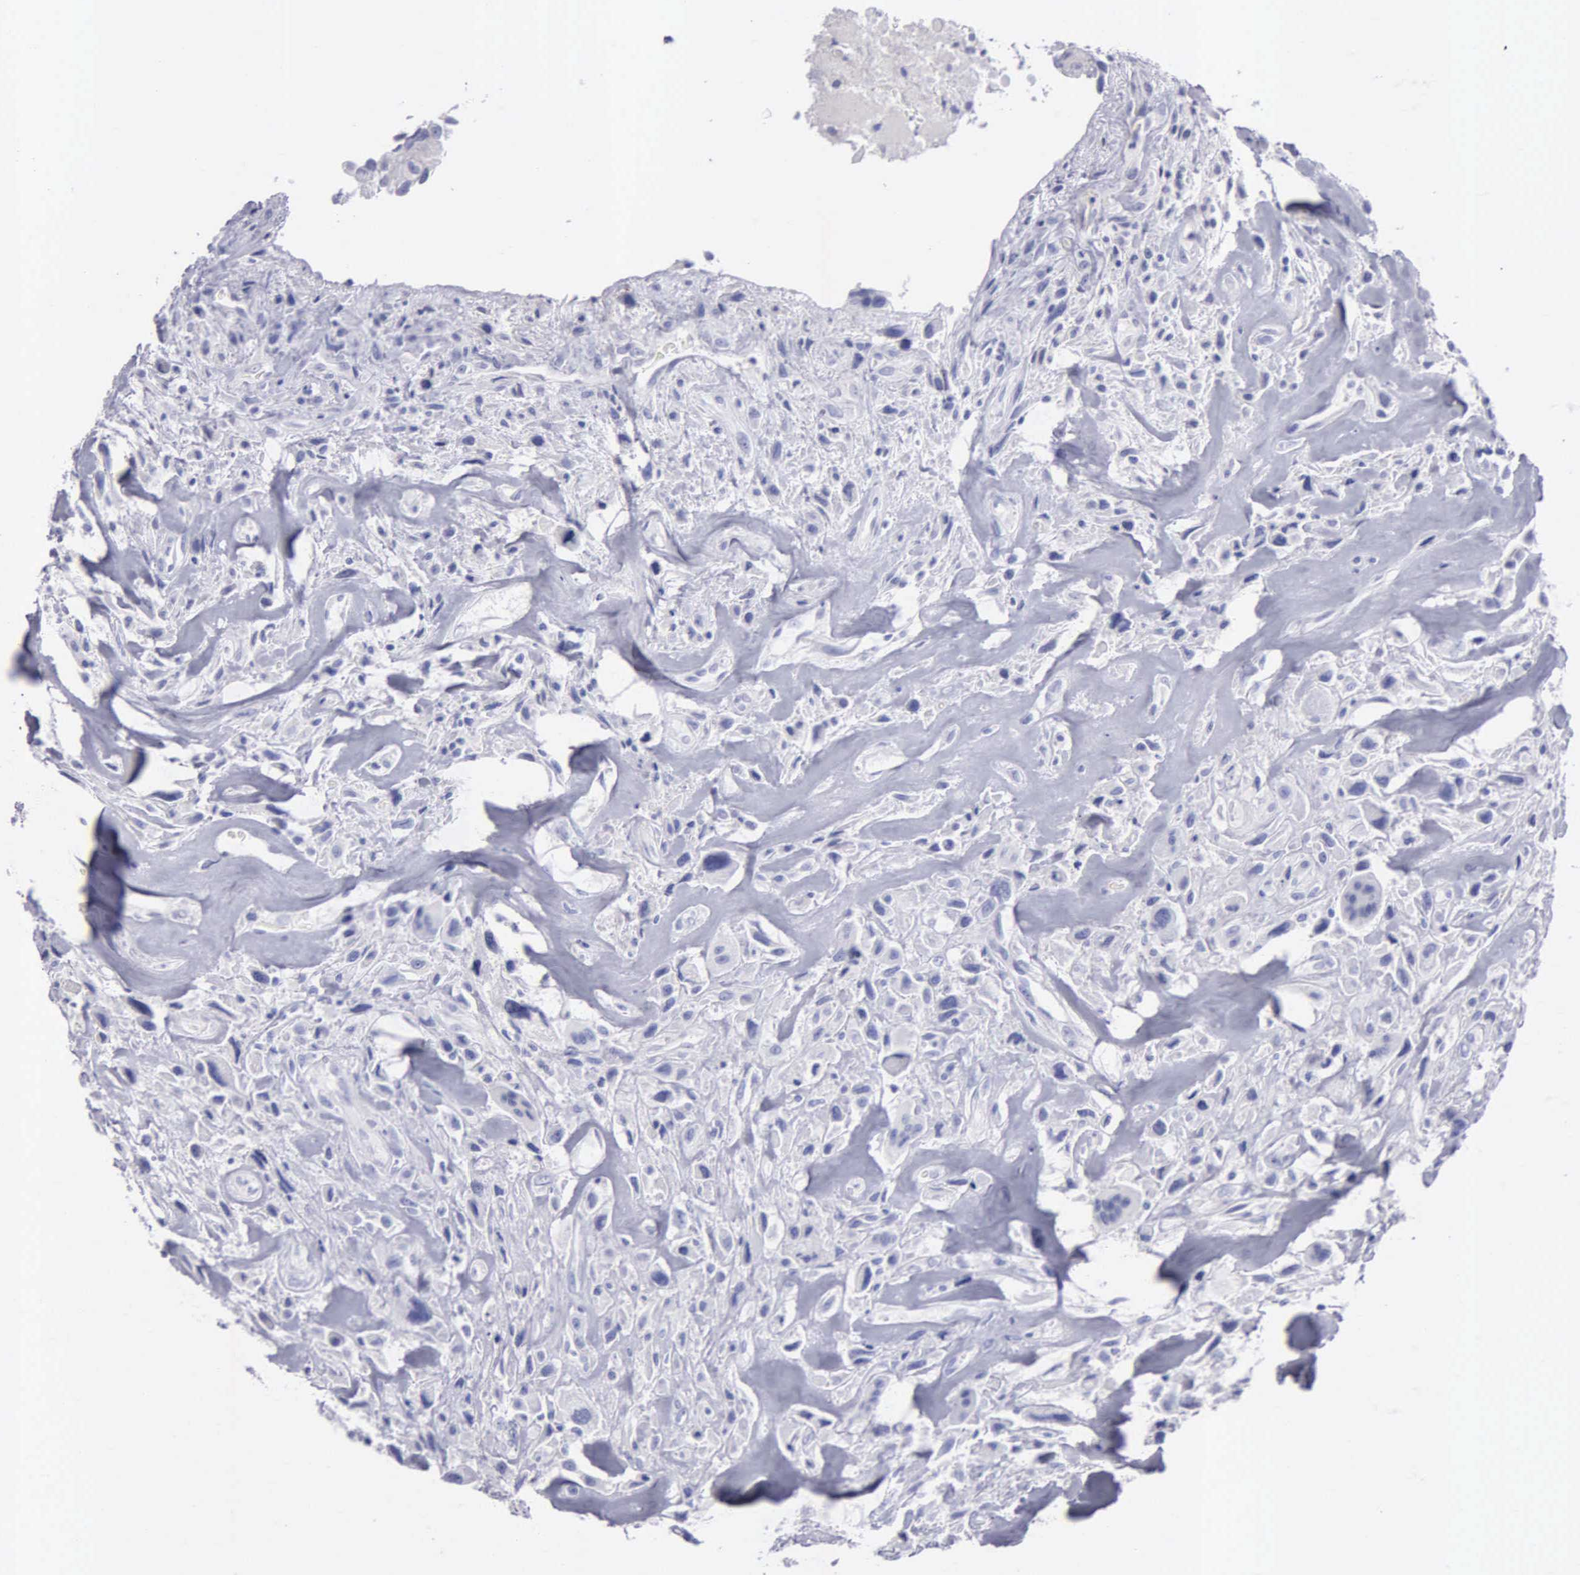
{"staining": {"intensity": "negative", "quantity": "none", "location": "none"}, "tissue": "breast cancer", "cell_type": "Tumor cells", "image_type": "cancer", "snomed": [{"axis": "morphology", "description": "Neoplasm, malignant, NOS"}, {"axis": "topography", "description": "Breast"}], "caption": "This is a image of IHC staining of breast malignant neoplasm, which shows no positivity in tumor cells. (IHC, brightfield microscopy, high magnification).", "gene": "FBLN5", "patient": {"sex": "female", "age": 50}}